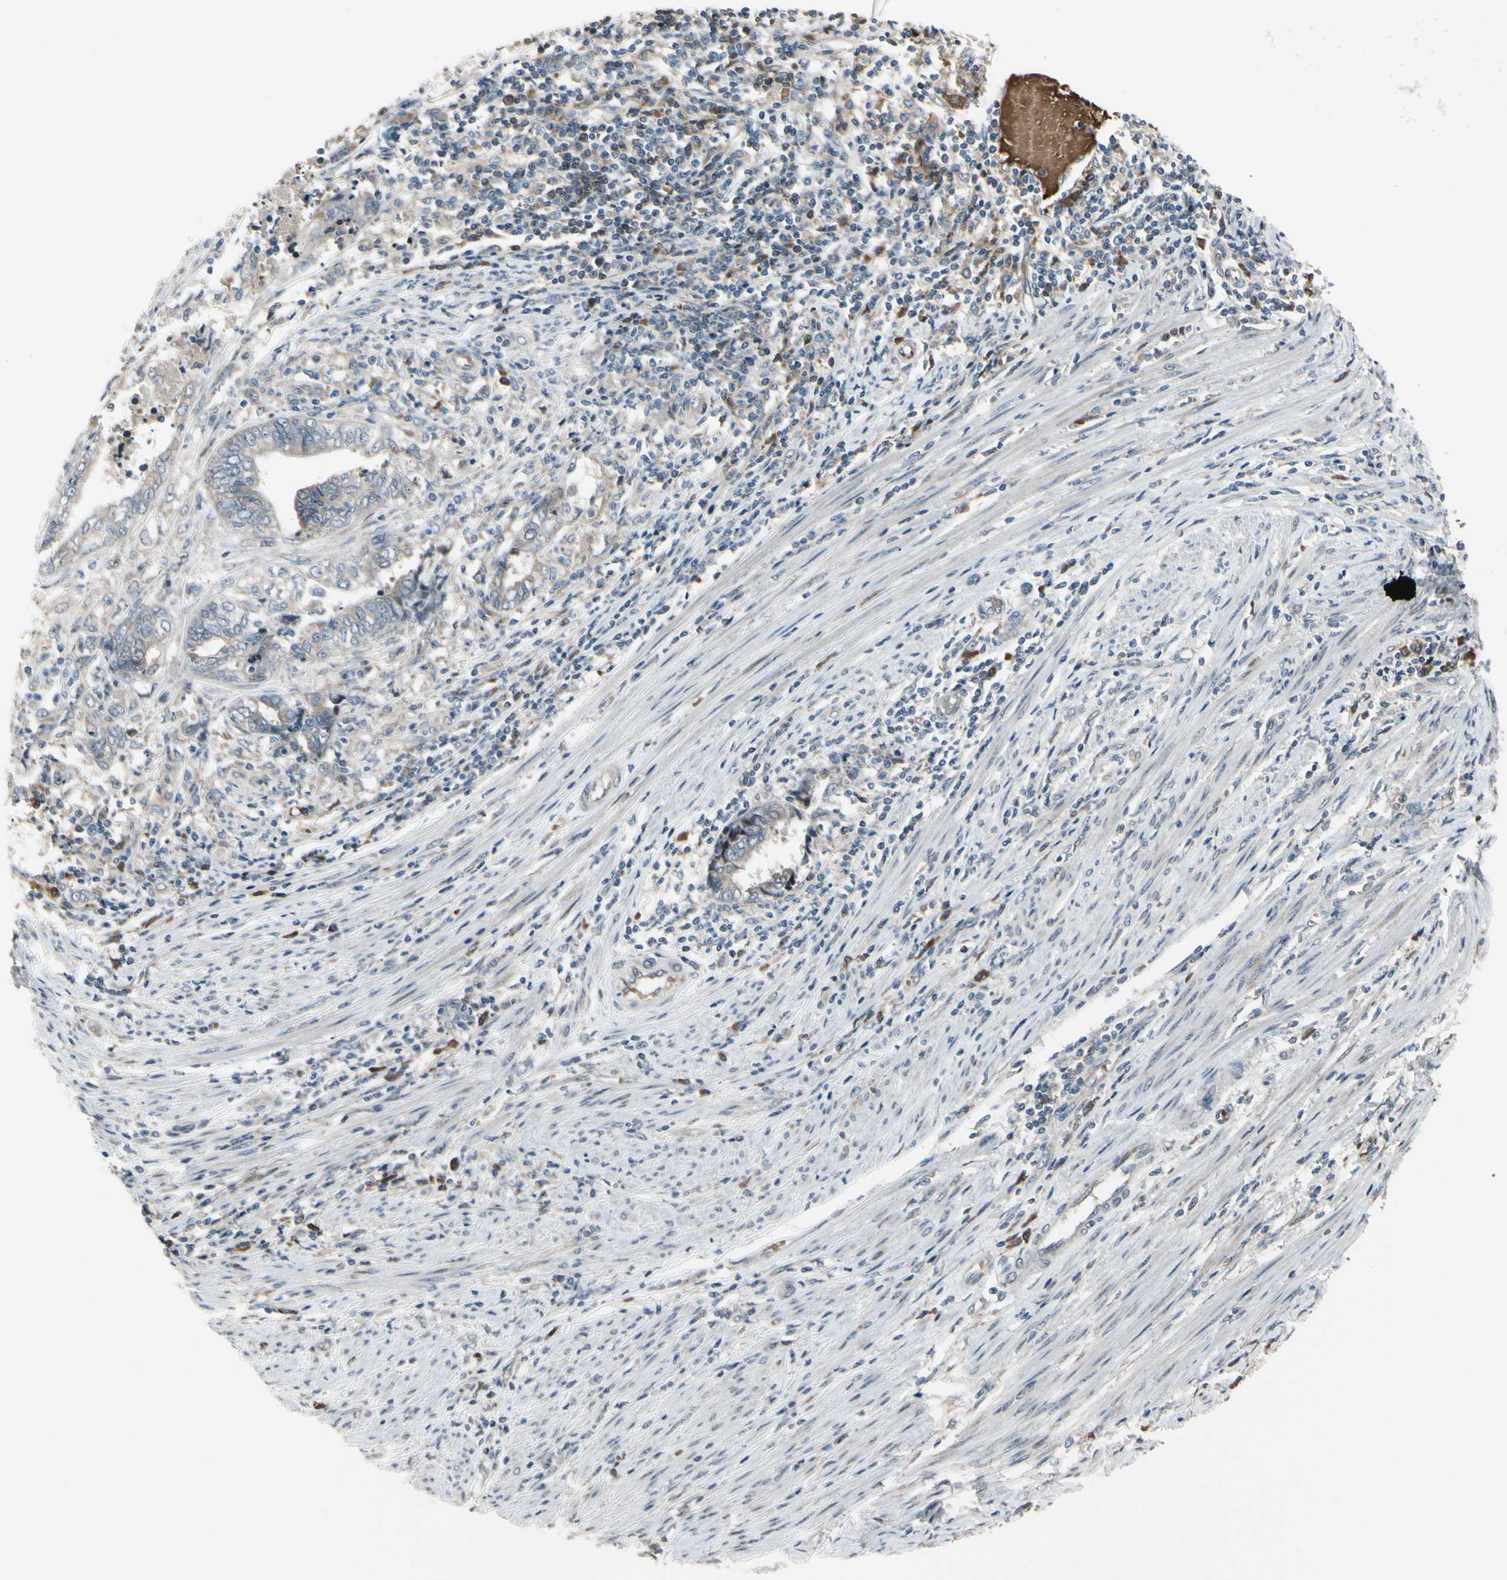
{"staining": {"intensity": "weak", "quantity": "25%-75%", "location": "cytoplasmic/membranous"}, "tissue": "endometrial cancer", "cell_type": "Tumor cells", "image_type": "cancer", "snomed": [{"axis": "morphology", "description": "Adenocarcinoma, NOS"}, {"axis": "topography", "description": "Uterus"}, {"axis": "topography", "description": "Endometrium"}], "caption": "Tumor cells display low levels of weak cytoplasmic/membranous expression in about 25%-75% of cells in human adenocarcinoma (endometrial).", "gene": "SNX29", "patient": {"sex": "female", "age": 70}}